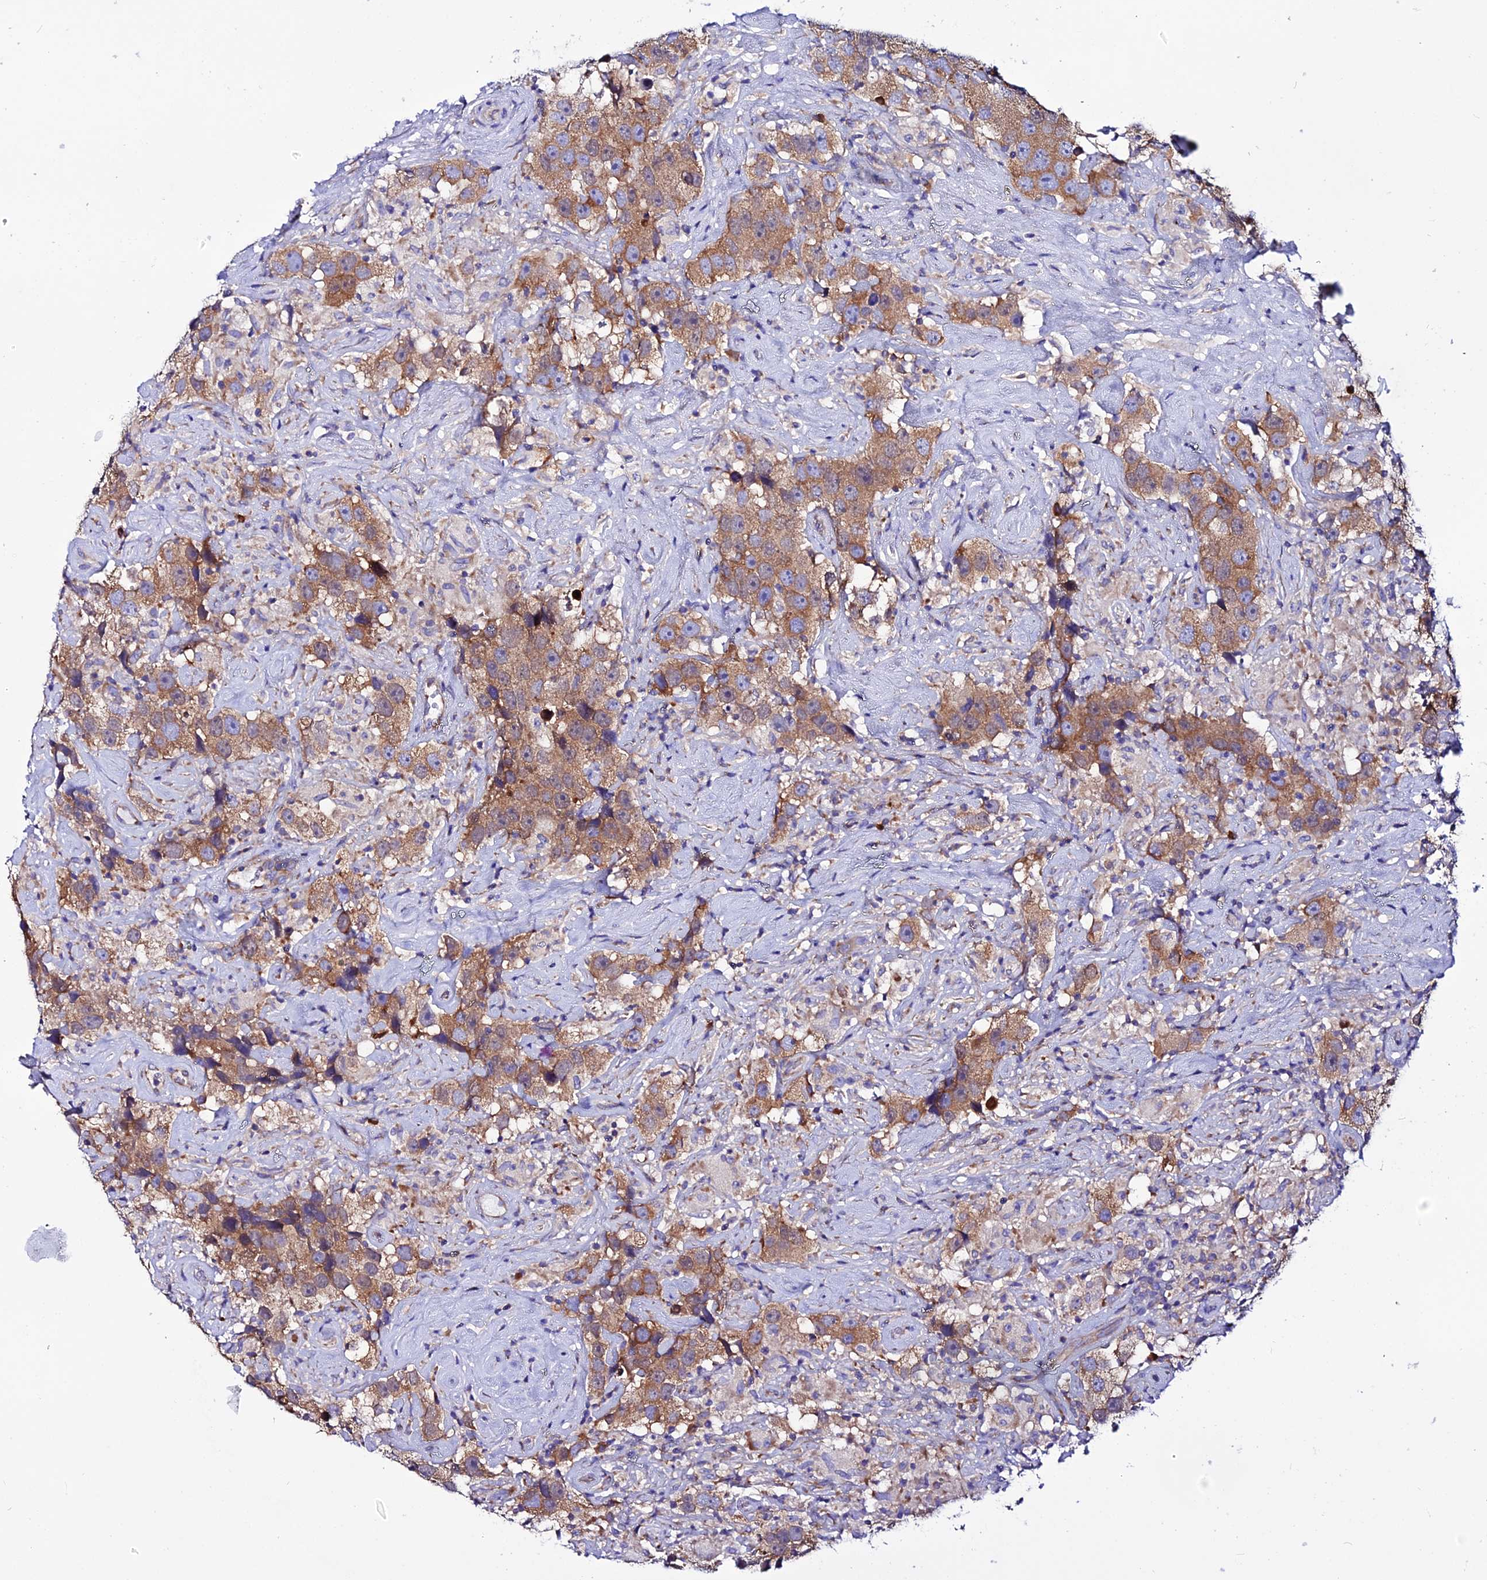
{"staining": {"intensity": "moderate", "quantity": ">75%", "location": "cytoplasmic/membranous"}, "tissue": "testis cancer", "cell_type": "Tumor cells", "image_type": "cancer", "snomed": [{"axis": "morphology", "description": "Seminoma, NOS"}, {"axis": "topography", "description": "Testis"}], "caption": "Testis seminoma stained for a protein (brown) reveals moderate cytoplasmic/membranous positive expression in about >75% of tumor cells.", "gene": "EEF1G", "patient": {"sex": "male", "age": 49}}